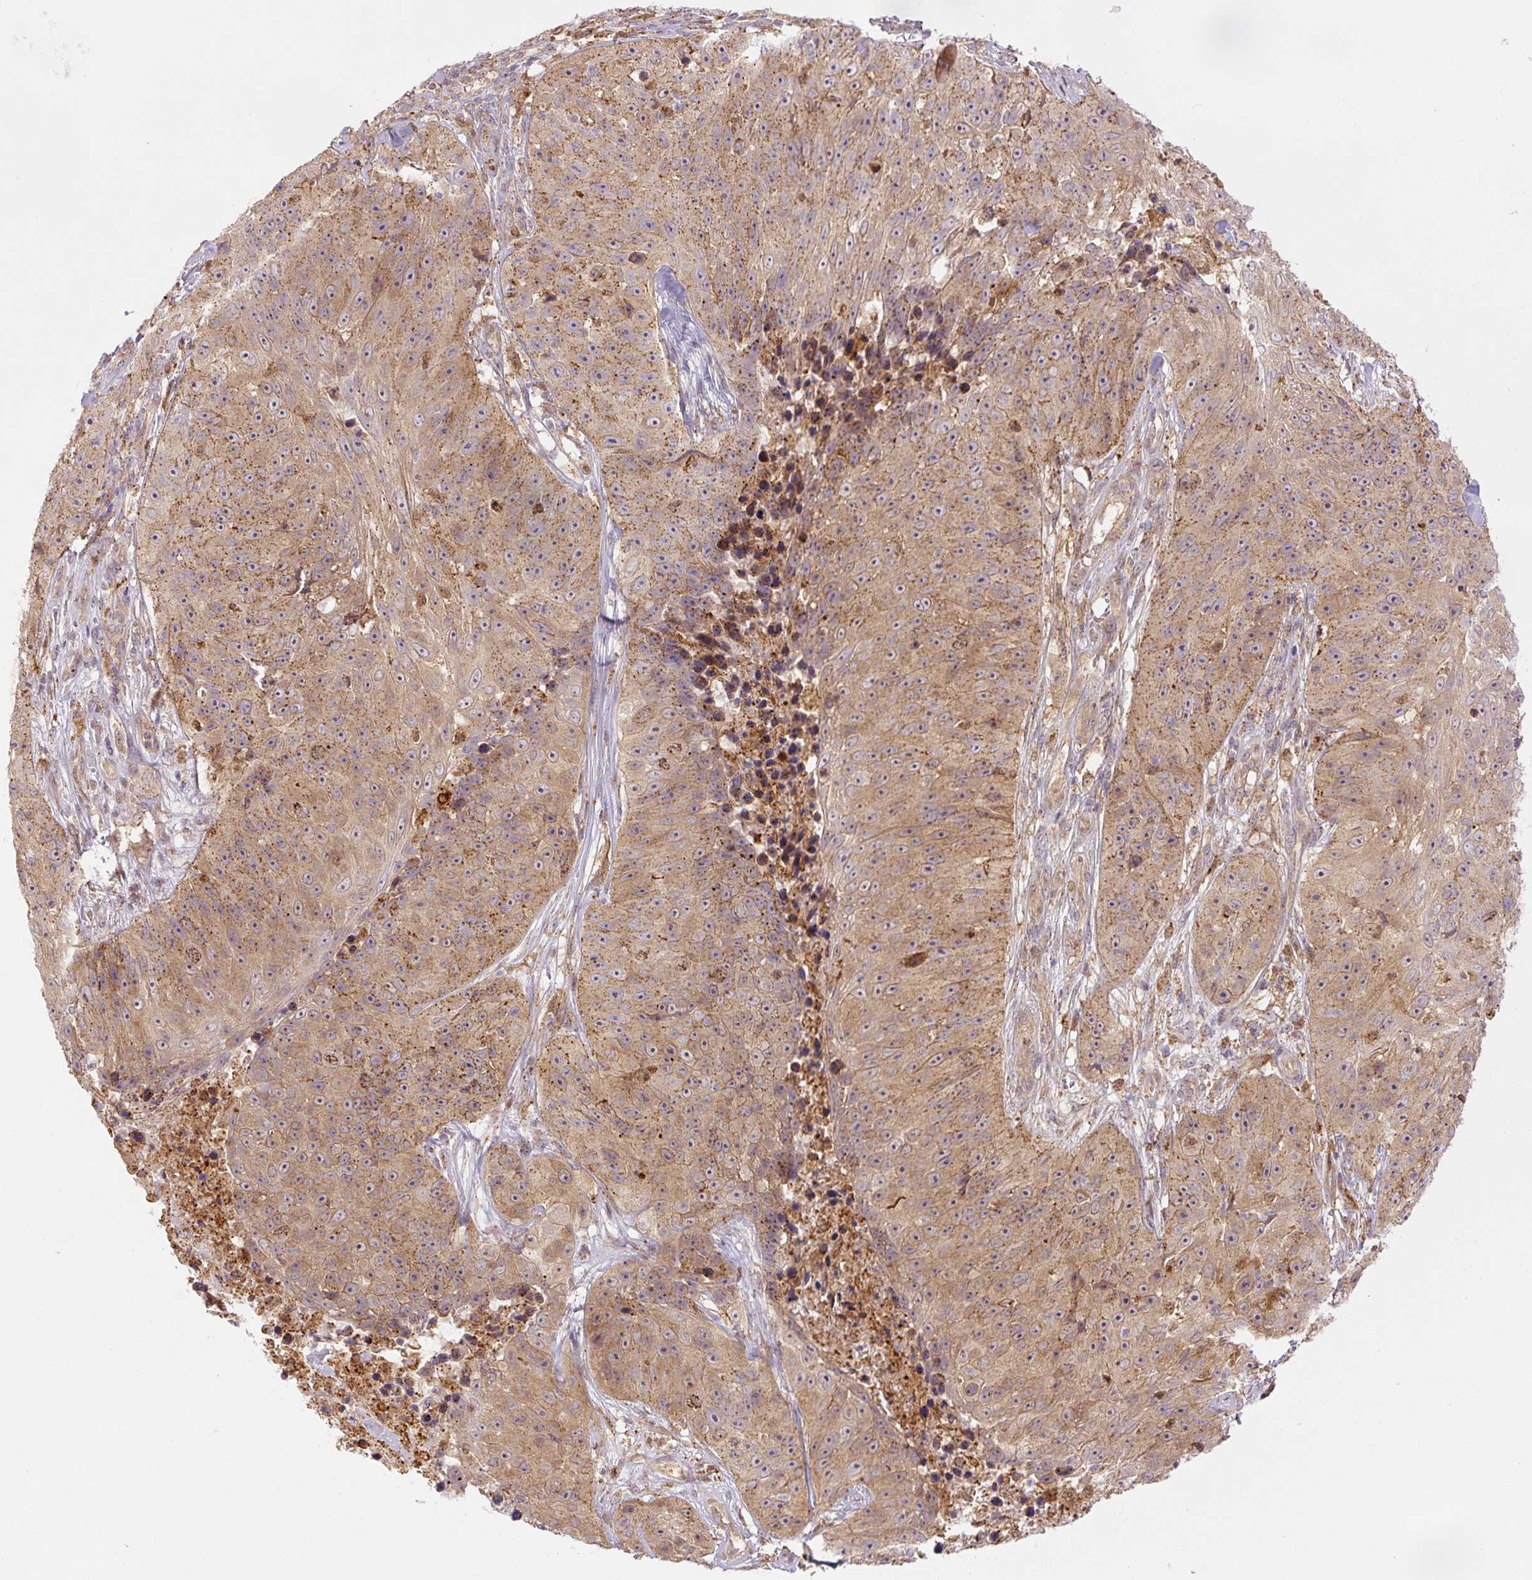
{"staining": {"intensity": "moderate", "quantity": ">75%", "location": "cytoplasmic/membranous"}, "tissue": "skin cancer", "cell_type": "Tumor cells", "image_type": "cancer", "snomed": [{"axis": "morphology", "description": "Squamous cell carcinoma, NOS"}, {"axis": "topography", "description": "Skin"}], "caption": "Brown immunohistochemical staining in skin squamous cell carcinoma displays moderate cytoplasmic/membranous expression in about >75% of tumor cells.", "gene": "ZSWIM7", "patient": {"sex": "female", "age": 87}}